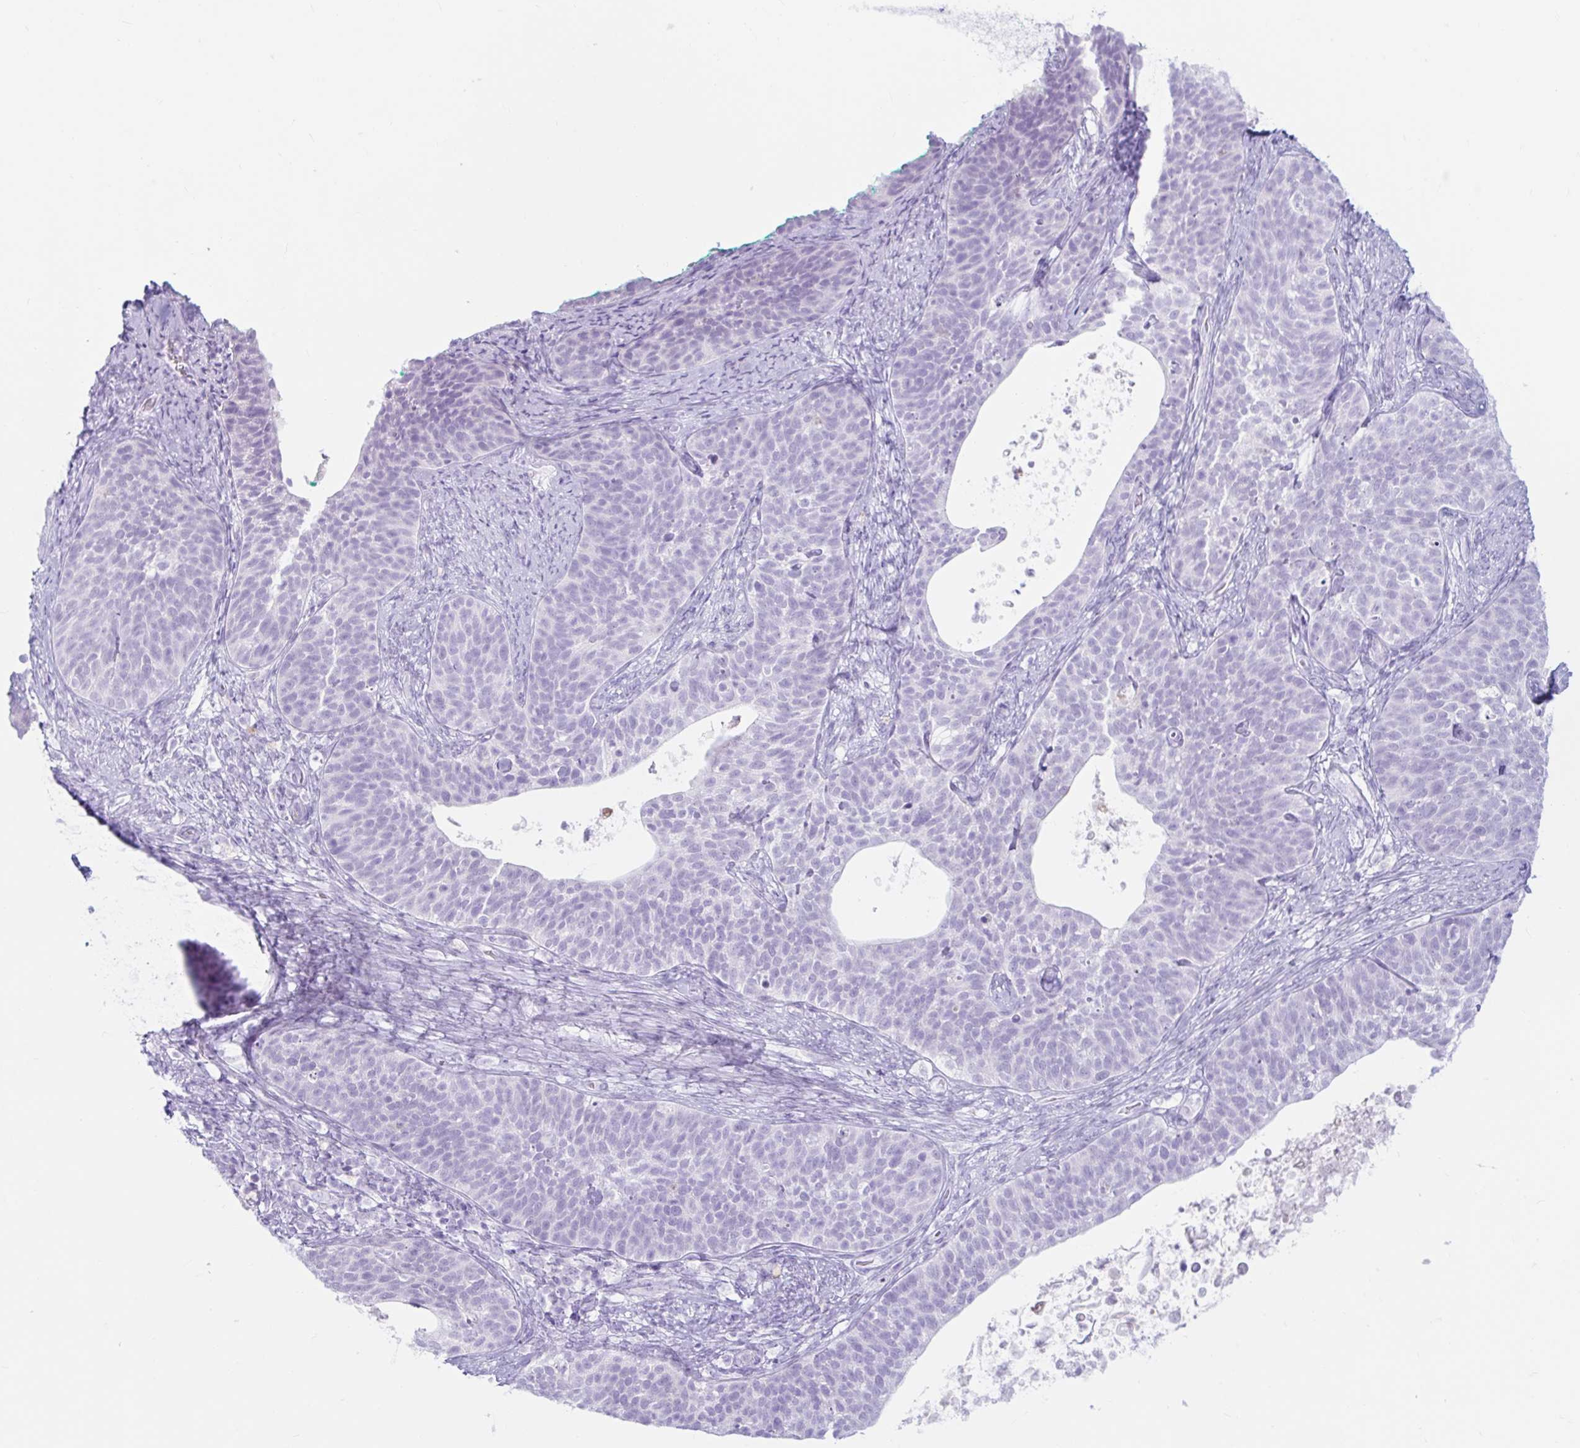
{"staining": {"intensity": "negative", "quantity": "none", "location": "none"}, "tissue": "cervical cancer", "cell_type": "Tumor cells", "image_type": "cancer", "snomed": [{"axis": "morphology", "description": "Squamous cell carcinoma, NOS"}, {"axis": "topography", "description": "Cervix"}], "caption": "IHC of human squamous cell carcinoma (cervical) exhibits no staining in tumor cells.", "gene": "ERICH6", "patient": {"sex": "female", "age": 69}}